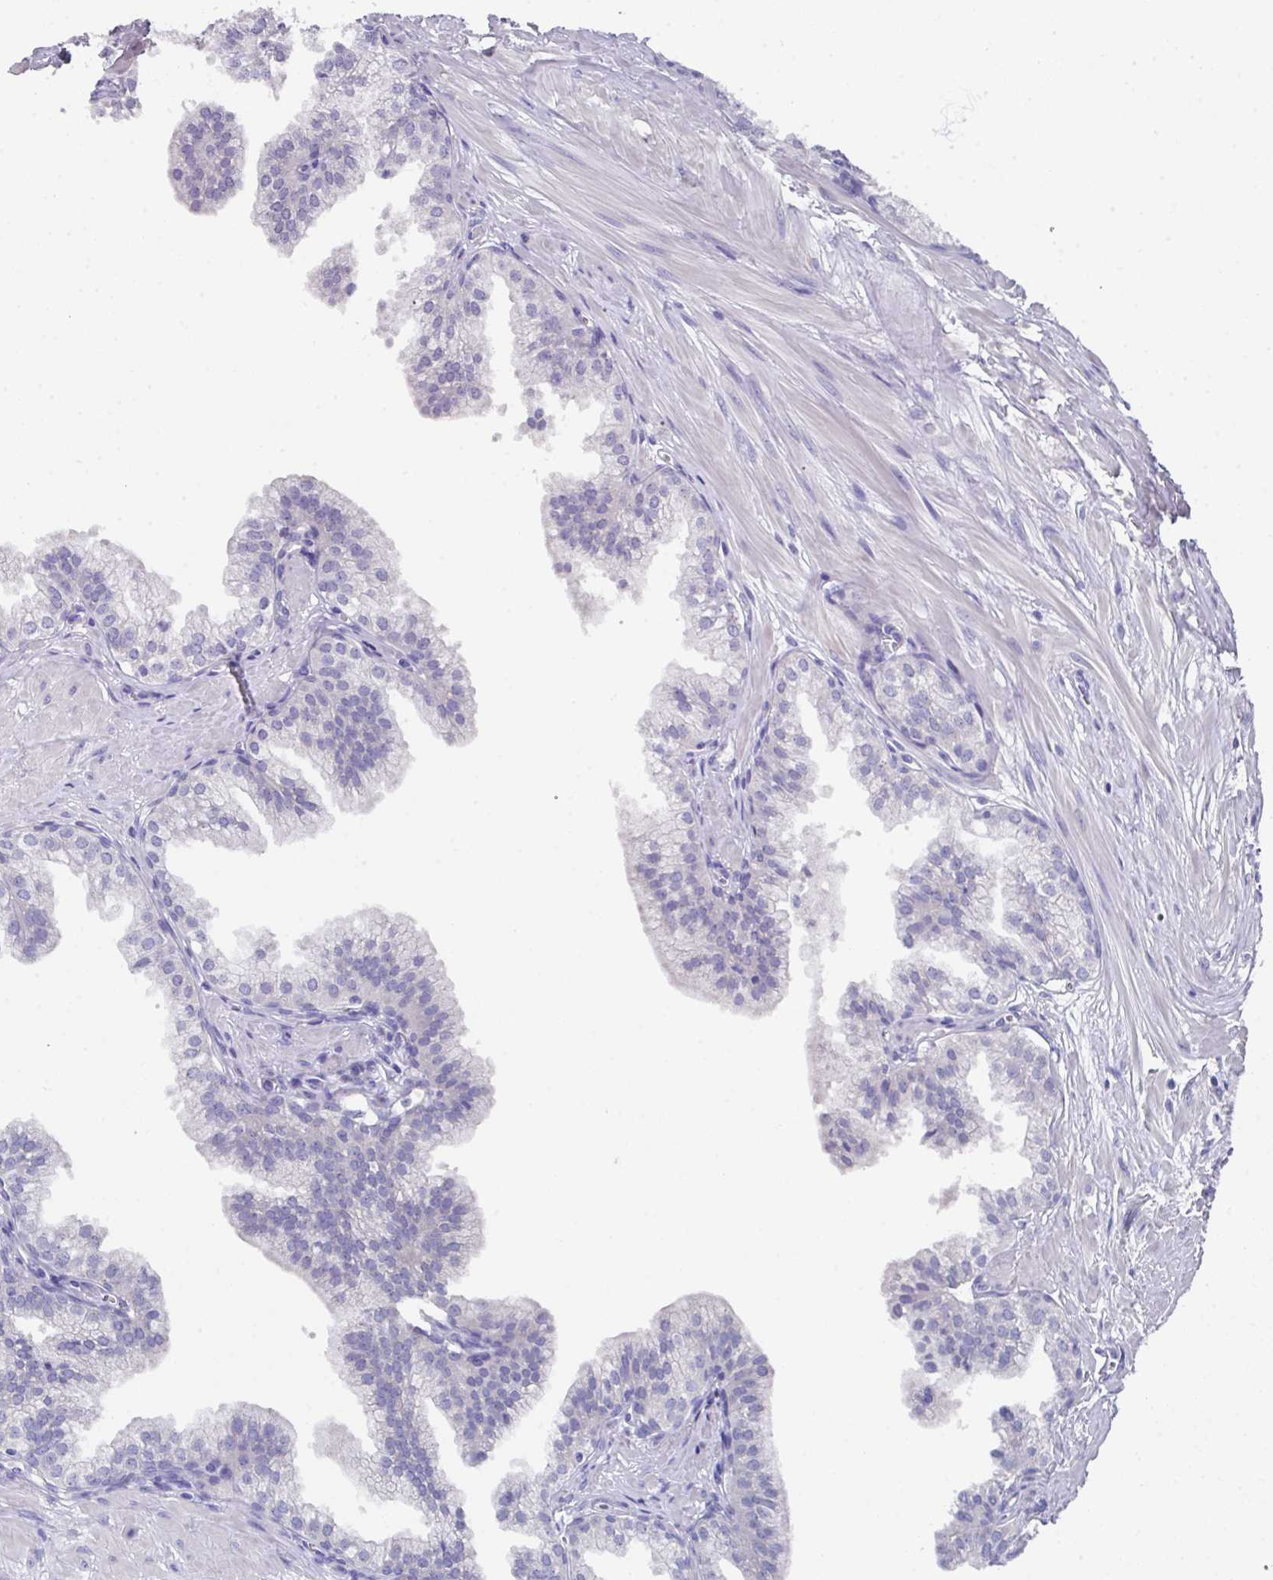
{"staining": {"intensity": "negative", "quantity": "none", "location": "none"}, "tissue": "prostate", "cell_type": "Glandular cells", "image_type": "normal", "snomed": [{"axis": "morphology", "description": "Normal tissue, NOS"}, {"axis": "topography", "description": "Prostate"}, {"axis": "topography", "description": "Peripheral nerve tissue"}], "caption": "Prostate stained for a protein using immunohistochemistry exhibits no expression glandular cells.", "gene": "DAZ1", "patient": {"sex": "male", "age": 55}}